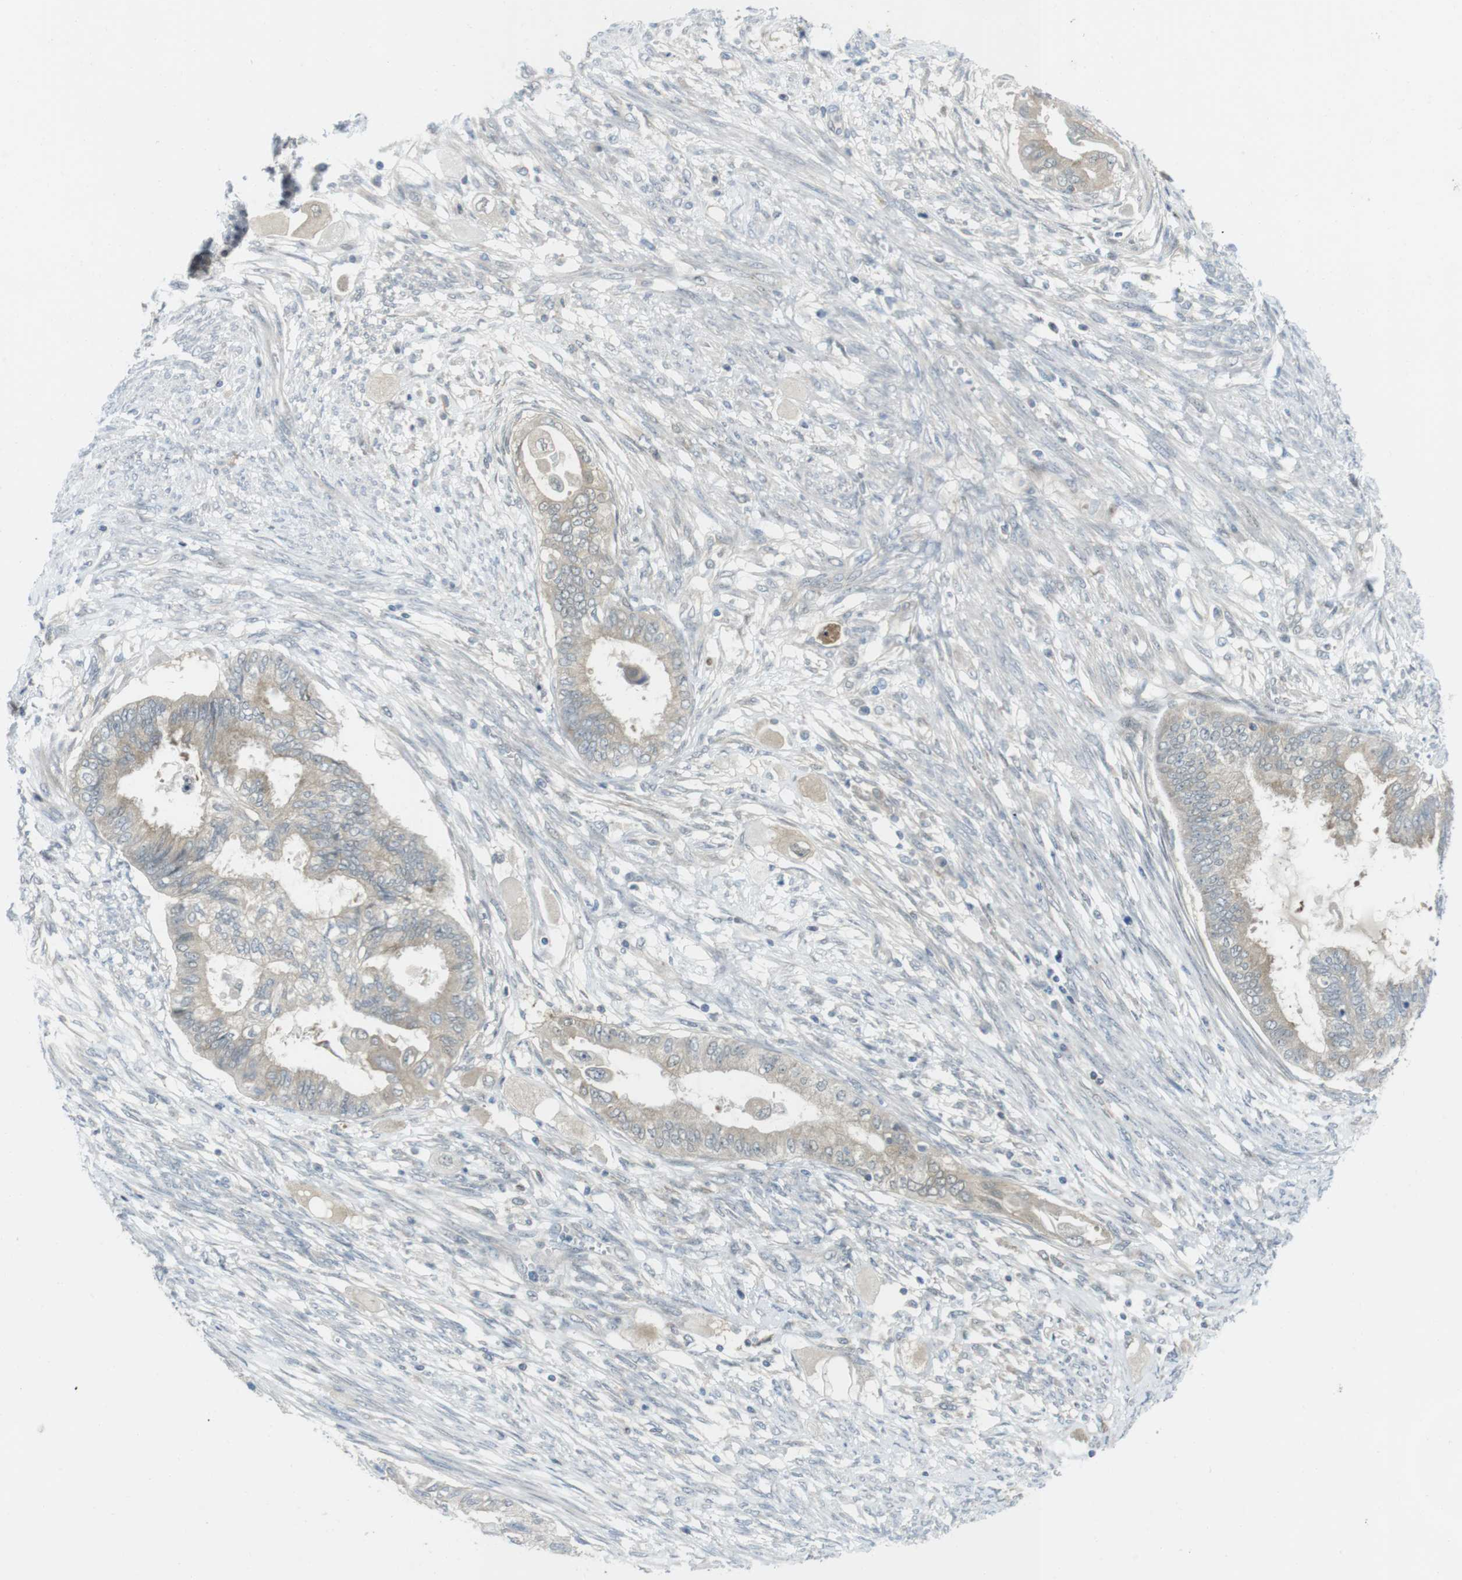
{"staining": {"intensity": "weak", "quantity": ">75%", "location": "cytoplasmic/membranous"}, "tissue": "cervical cancer", "cell_type": "Tumor cells", "image_type": "cancer", "snomed": [{"axis": "morphology", "description": "Normal tissue, NOS"}, {"axis": "morphology", "description": "Adenocarcinoma, NOS"}, {"axis": "topography", "description": "Cervix"}, {"axis": "topography", "description": "Endometrium"}], "caption": "Human adenocarcinoma (cervical) stained with a protein marker demonstrates weak staining in tumor cells.", "gene": "CASP2", "patient": {"sex": "female", "age": 86}}